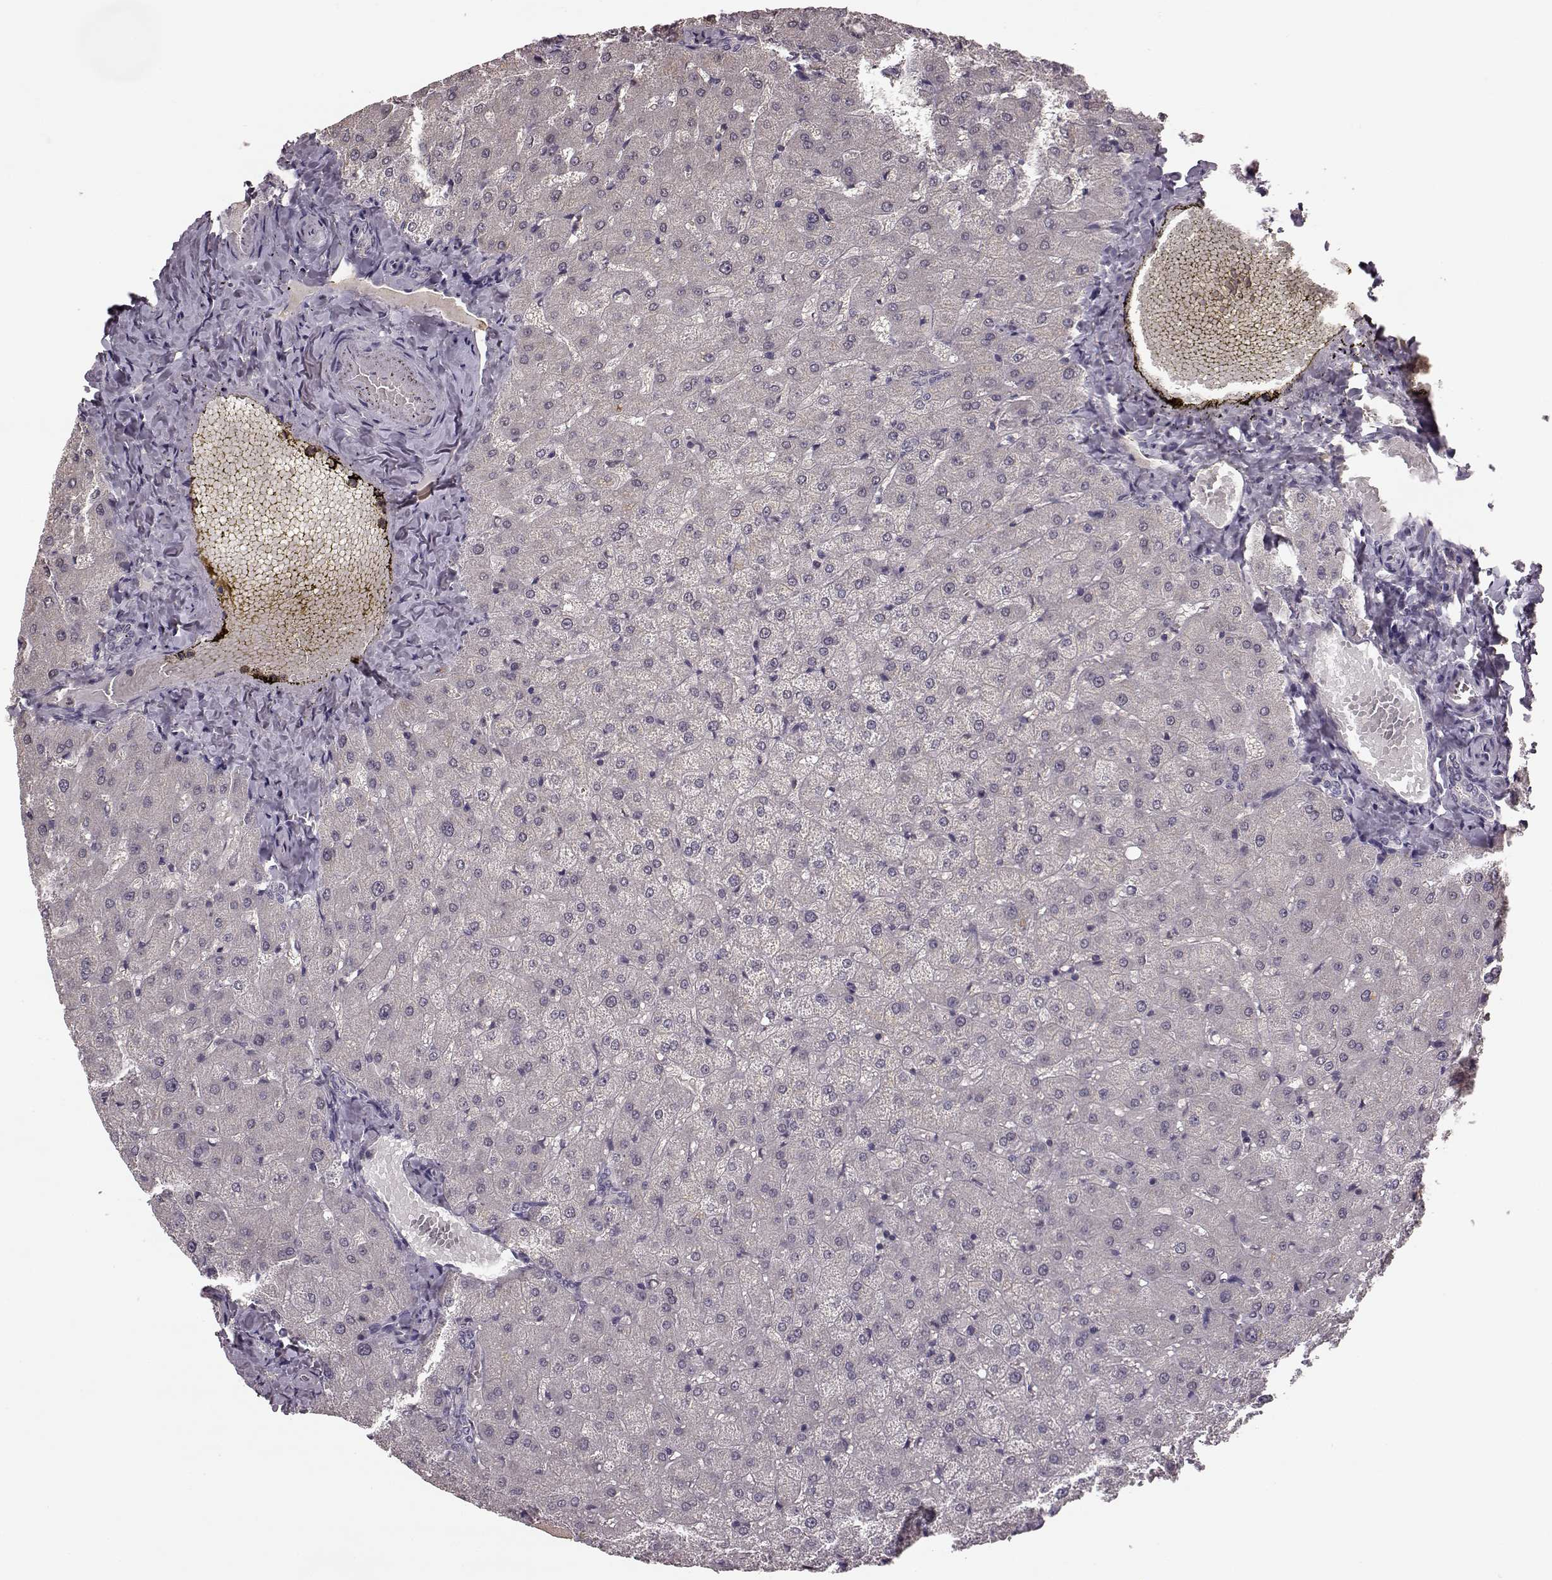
{"staining": {"intensity": "negative", "quantity": "none", "location": "none"}, "tissue": "liver", "cell_type": "Cholangiocytes", "image_type": "normal", "snomed": [{"axis": "morphology", "description": "Normal tissue, NOS"}, {"axis": "topography", "description": "Liver"}], "caption": "A high-resolution histopathology image shows immunohistochemistry staining of normal liver, which reveals no significant staining in cholangiocytes. (Stains: DAB (3,3'-diaminobenzidine) immunohistochemistry with hematoxylin counter stain, Microscopy: brightfield microscopy at high magnification).", "gene": "NRL", "patient": {"sex": "female", "age": 50}}